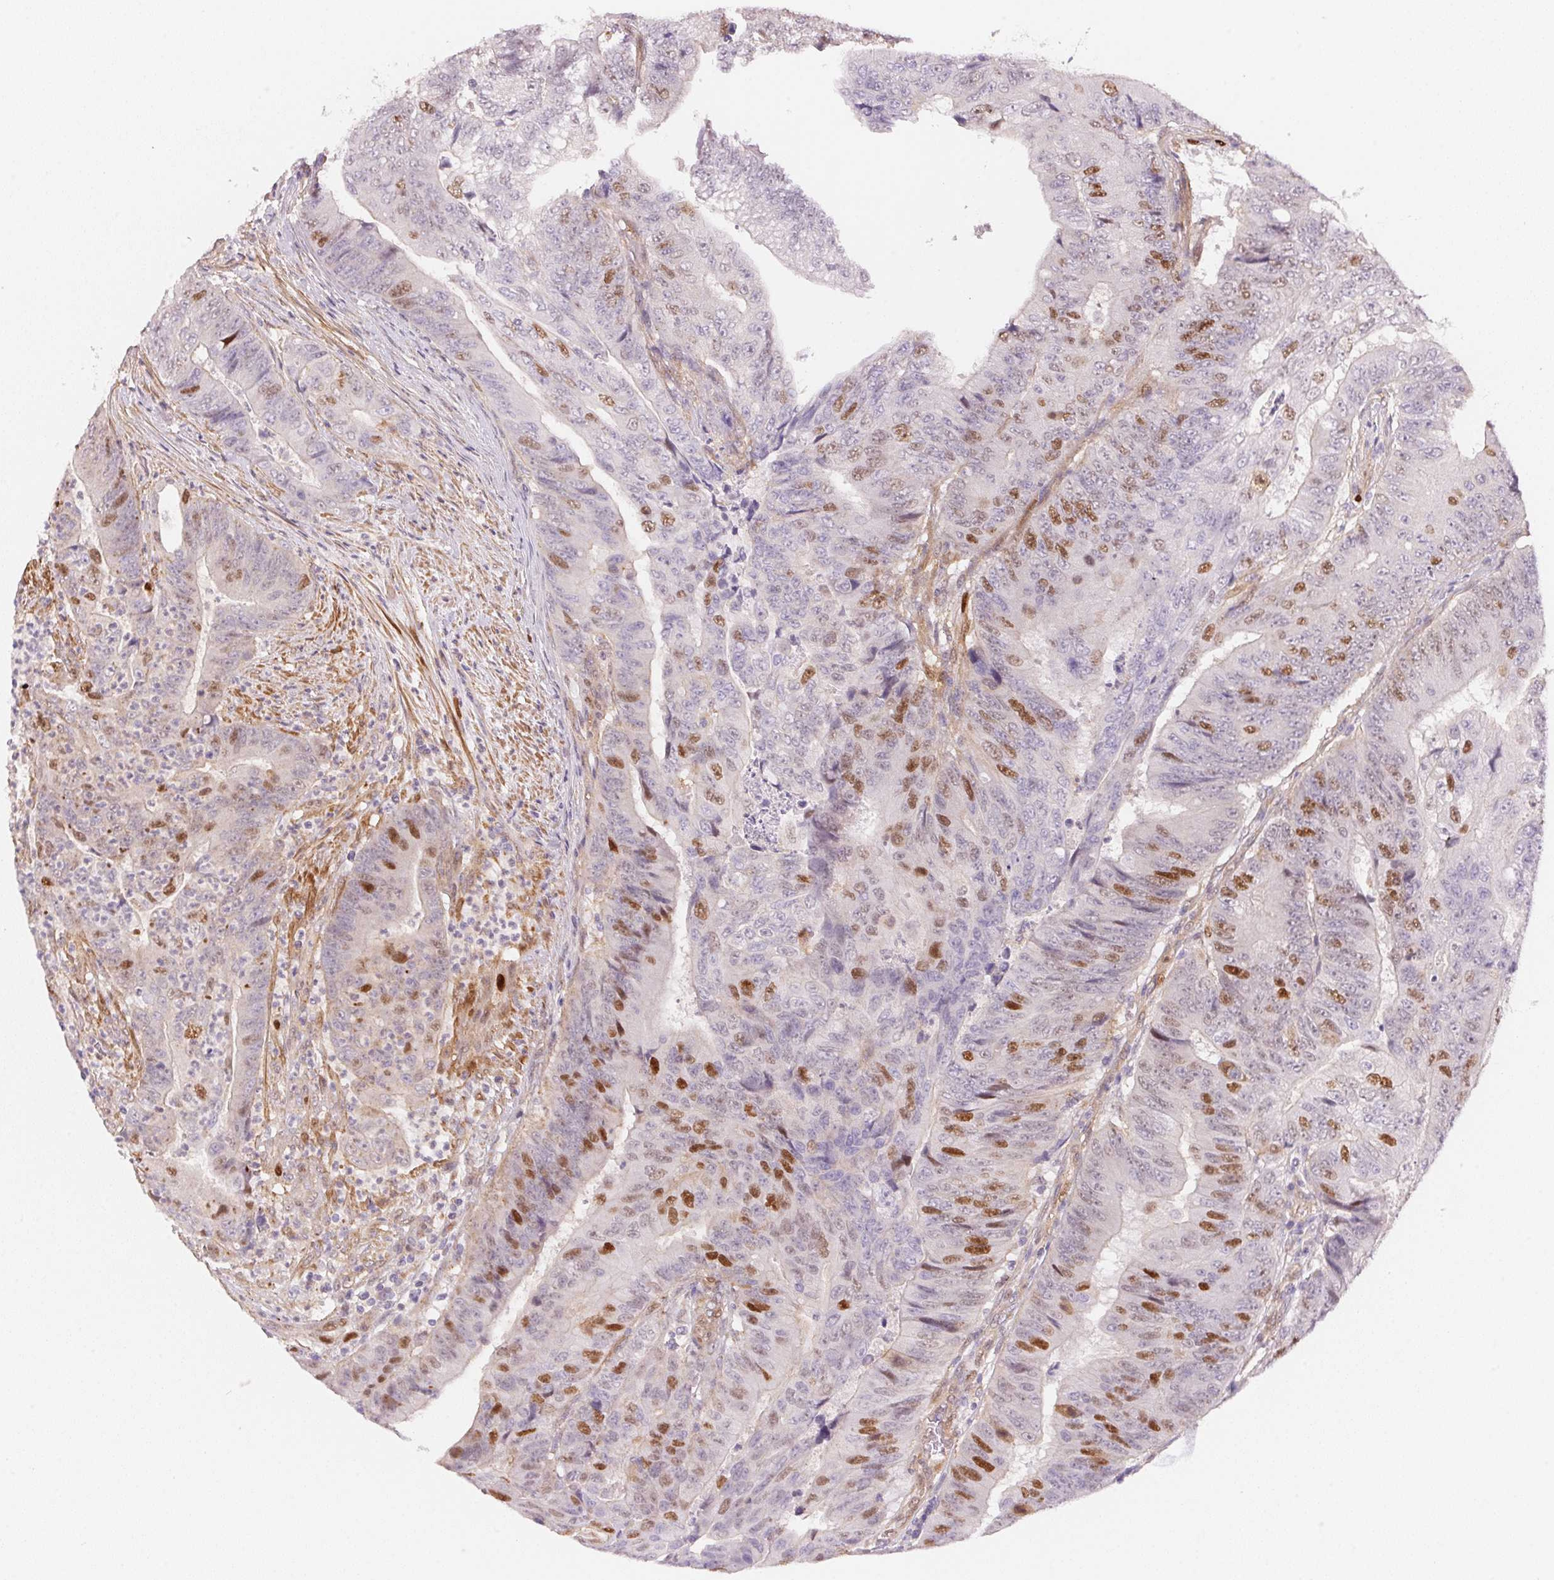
{"staining": {"intensity": "moderate", "quantity": "<25%", "location": "nuclear"}, "tissue": "colorectal cancer", "cell_type": "Tumor cells", "image_type": "cancer", "snomed": [{"axis": "morphology", "description": "Adenocarcinoma, NOS"}, {"axis": "topography", "description": "Colon"}], "caption": "A brown stain shows moderate nuclear staining of a protein in colorectal adenocarcinoma tumor cells. (Brightfield microscopy of DAB IHC at high magnification).", "gene": "SMTN", "patient": {"sex": "female", "age": 48}}